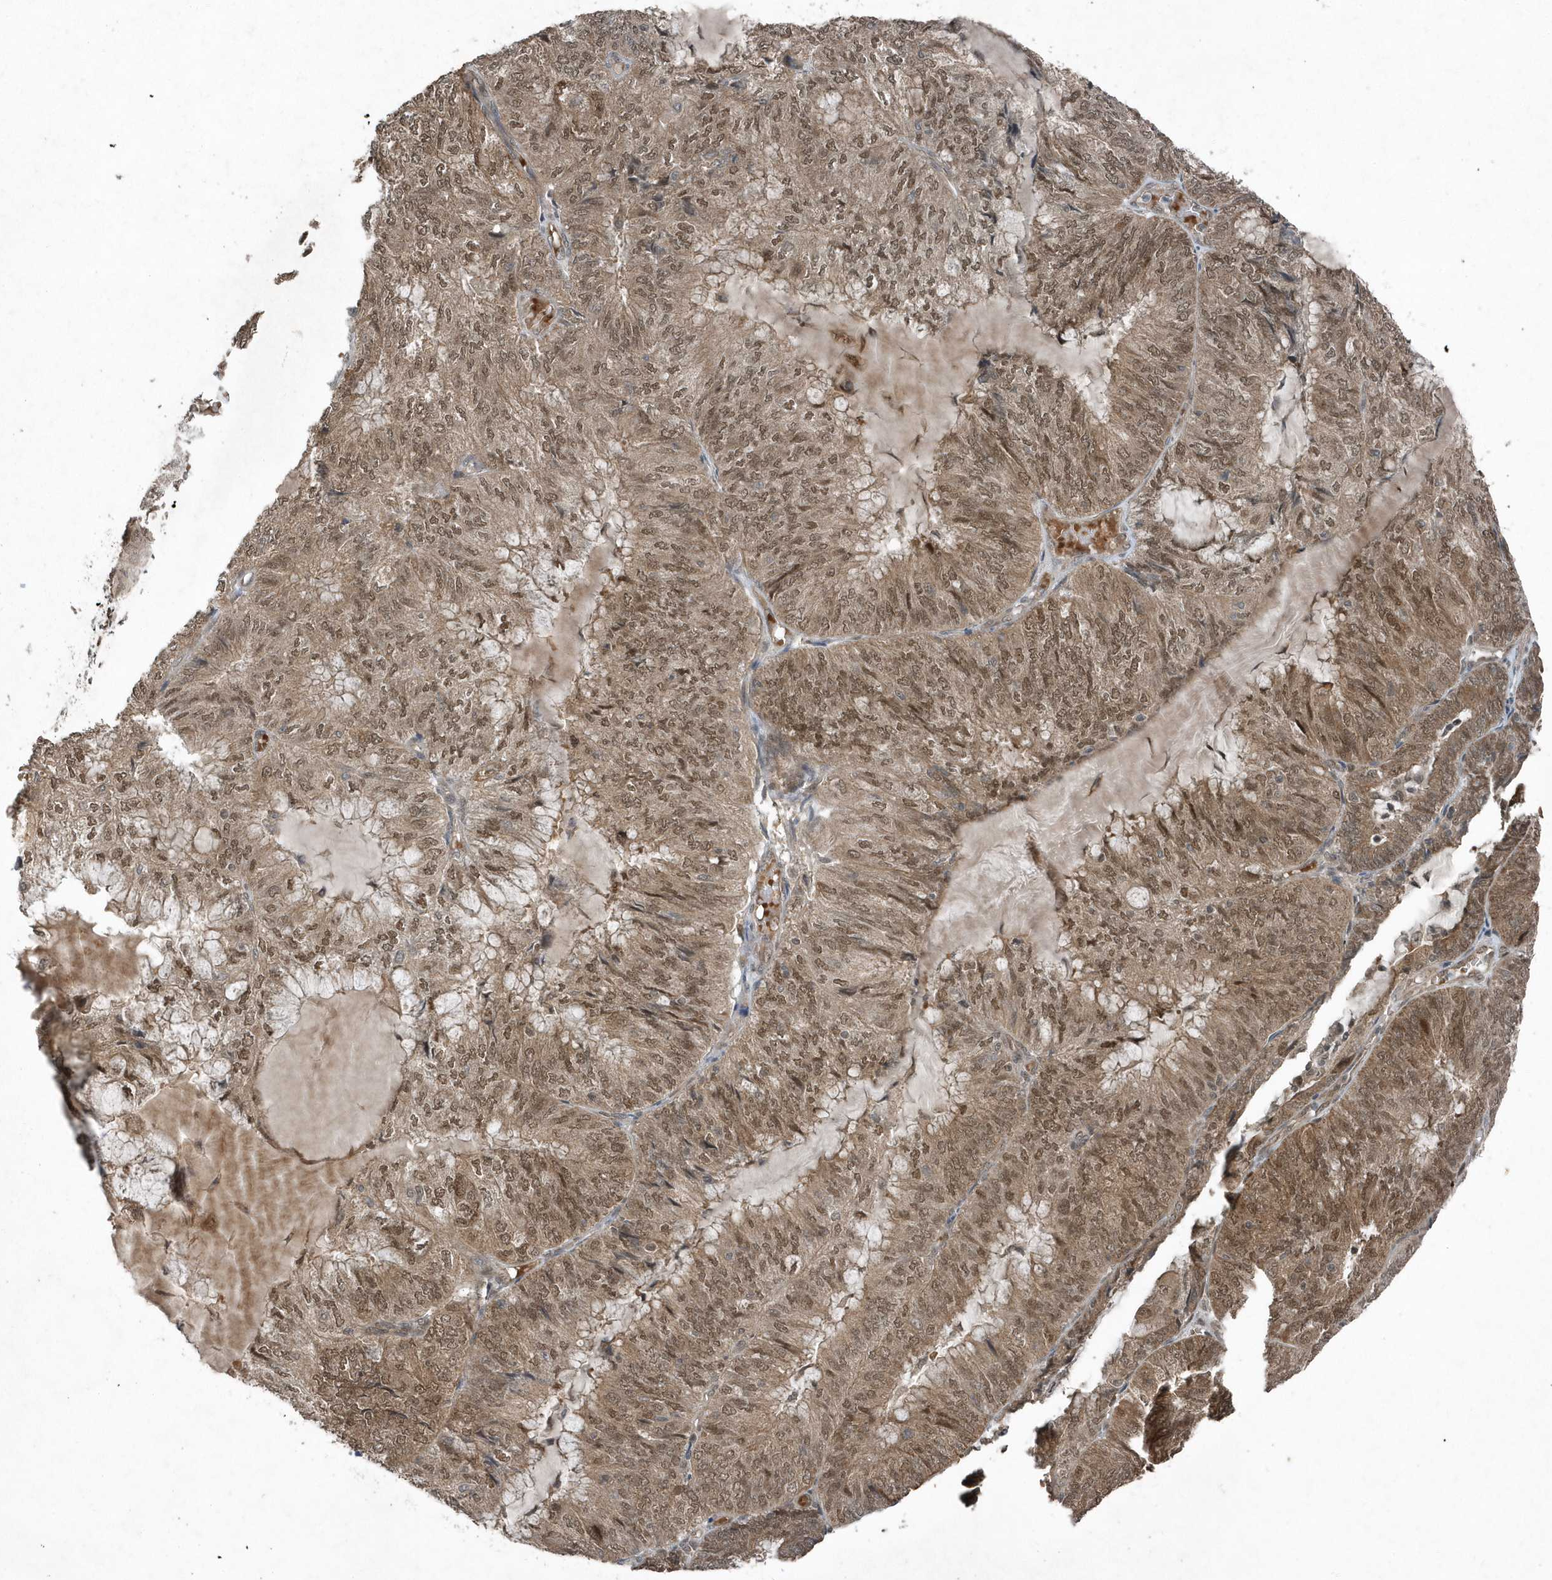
{"staining": {"intensity": "moderate", "quantity": ">75%", "location": "cytoplasmic/membranous,nuclear"}, "tissue": "endometrial cancer", "cell_type": "Tumor cells", "image_type": "cancer", "snomed": [{"axis": "morphology", "description": "Adenocarcinoma, NOS"}, {"axis": "topography", "description": "Endometrium"}], "caption": "This is a histology image of immunohistochemistry staining of endometrial cancer (adenocarcinoma), which shows moderate staining in the cytoplasmic/membranous and nuclear of tumor cells.", "gene": "QTRT2", "patient": {"sex": "female", "age": 81}}